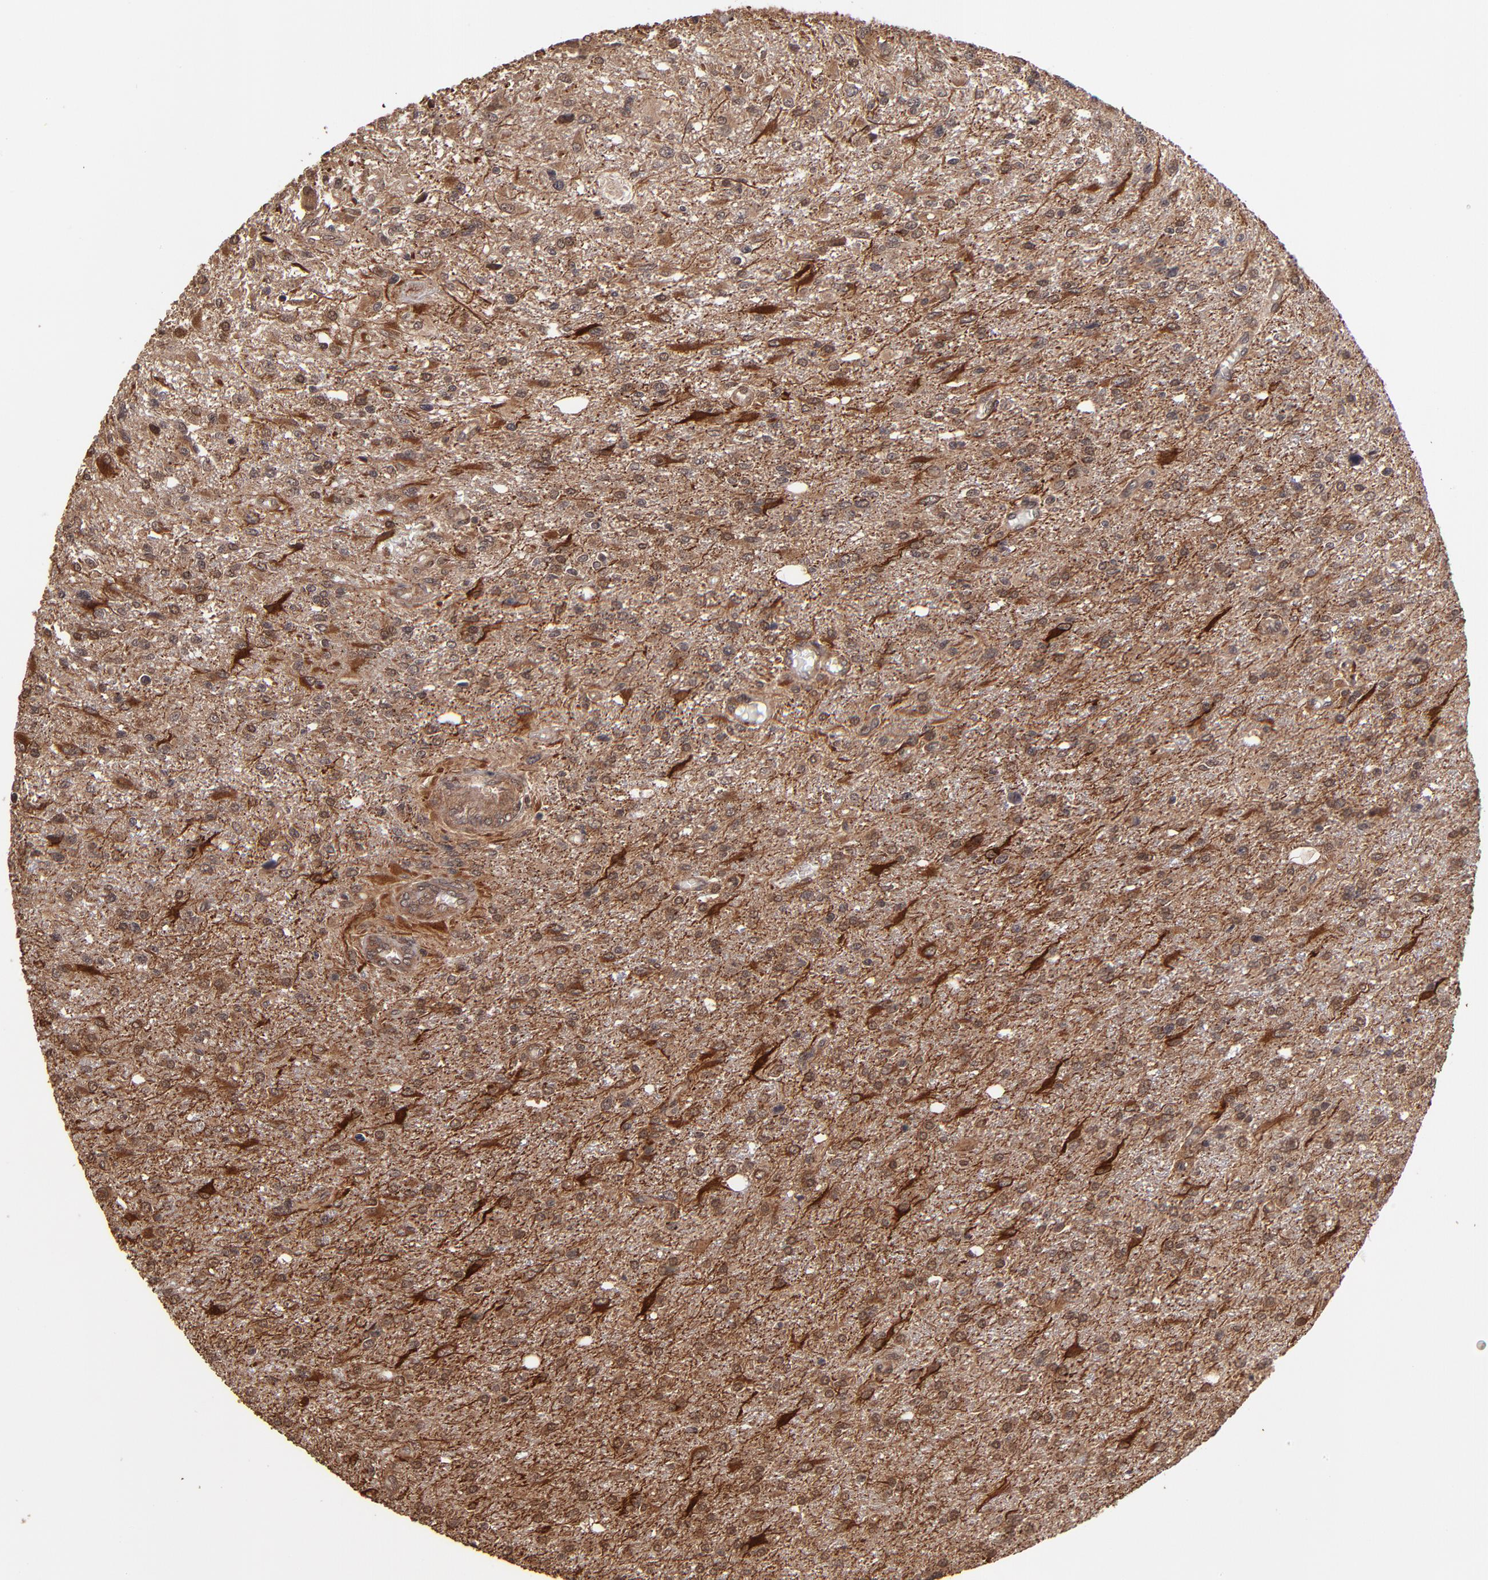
{"staining": {"intensity": "moderate", "quantity": ">75%", "location": "cytoplasmic/membranous"}, "tissue": "glioma", "cell_type": "Tumor cells", "image_type": "cancer", "snomed": [{"axis": "morphology", "description": "Glioma, malignant, High grade"}, {"axis": "topography", "description": "Cerebral cortex"}], "caption": "Glioma stained with immunohistochemistry exhibits moderate cytoplasmic/membranous staining in approximately >75% of tumor cells.", "gene": "NFE2L2", "patient": {"sex": "male", "age": 76}}